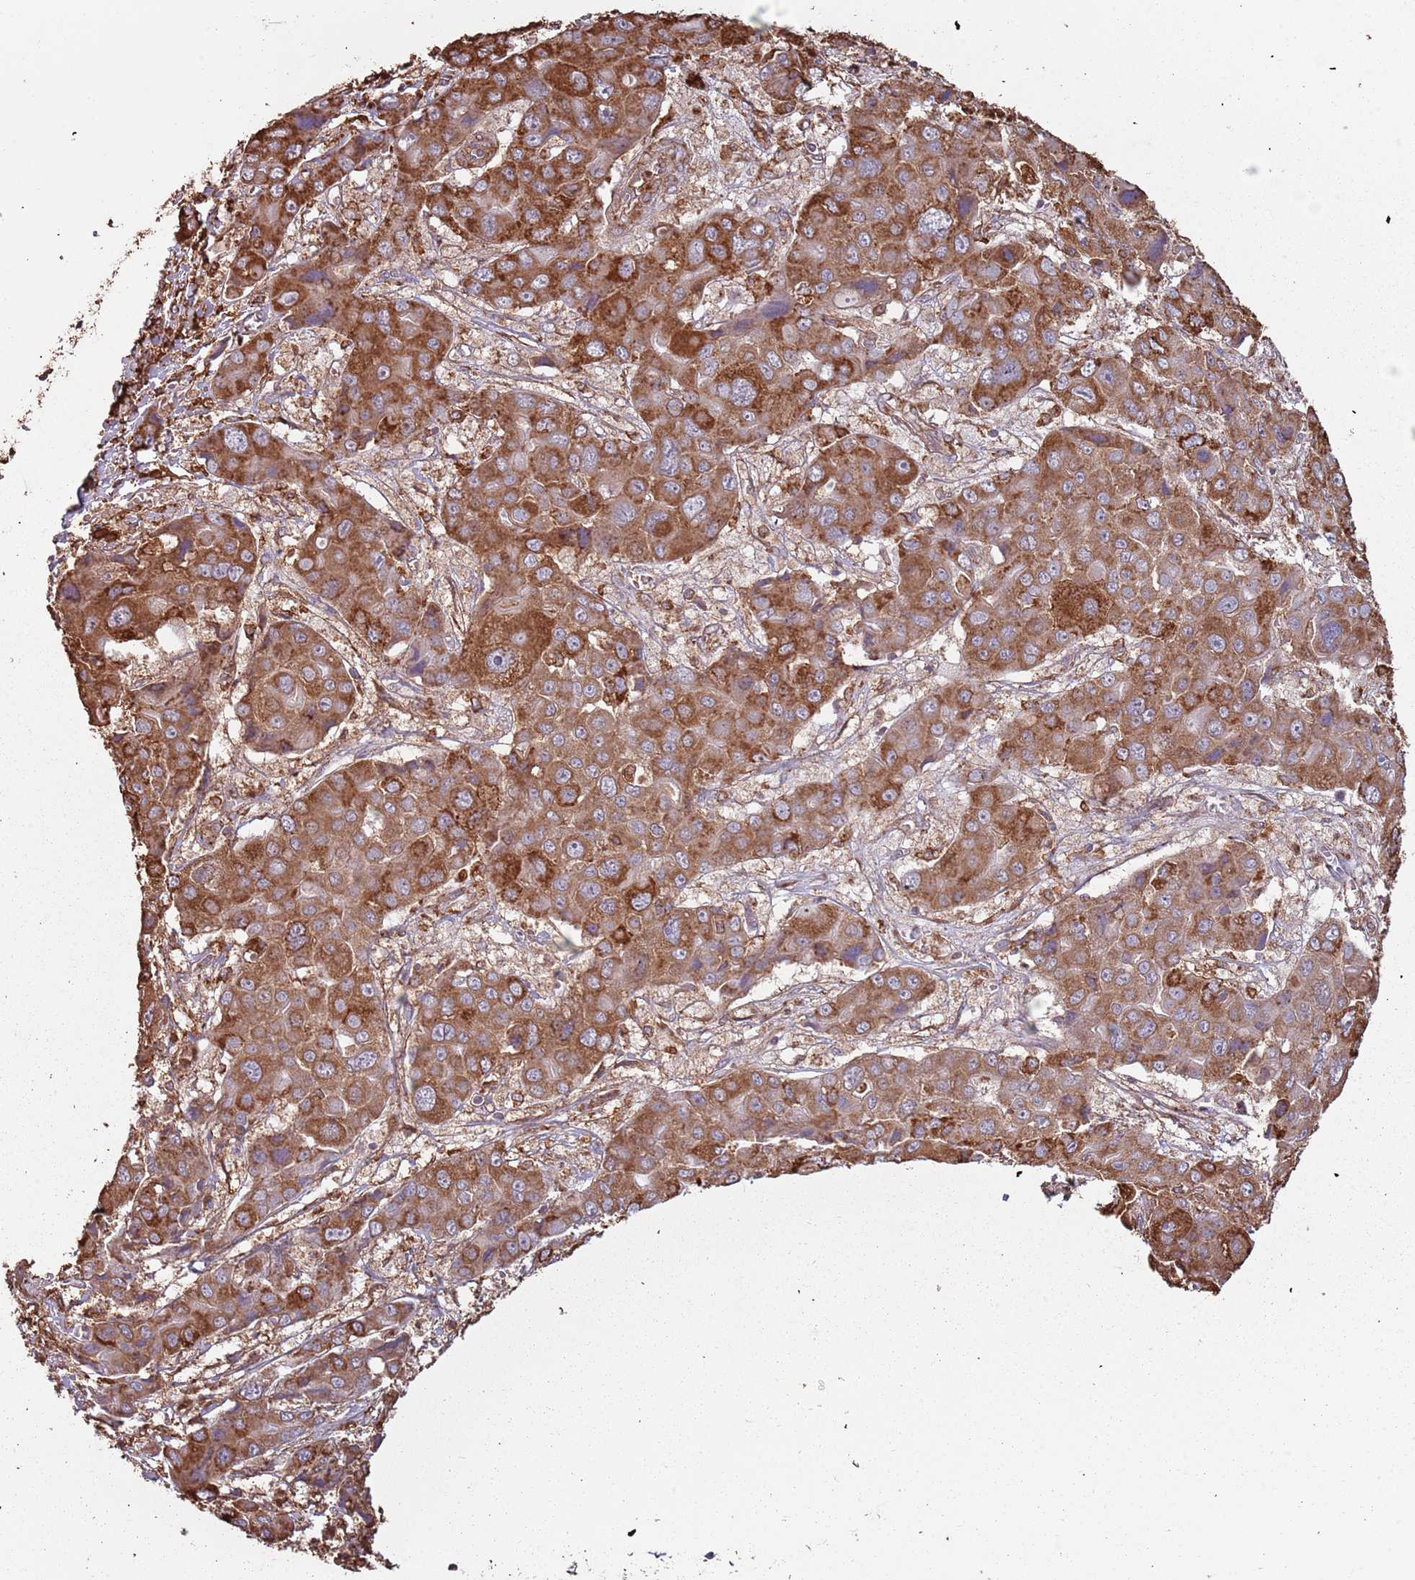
{"staining": {"intensity": "moderate", "quantity": ">75%", "location": "cytoplasmic/membranous"}, "tissue": "liver cancer", "cell_type": "Tumor cells", "image_type": "cancer", "snomed": [{"axis": "morphology", "description": "Cholangiocarcinoma"}, {"axis": "topography", "description": "Liver"}], "caption": "Liver cancer stained with a protein marker demonstrates moderate staining in tumor cells.", "gene": "ATOSB", "patient": {"sex": "male", "age": 67}}